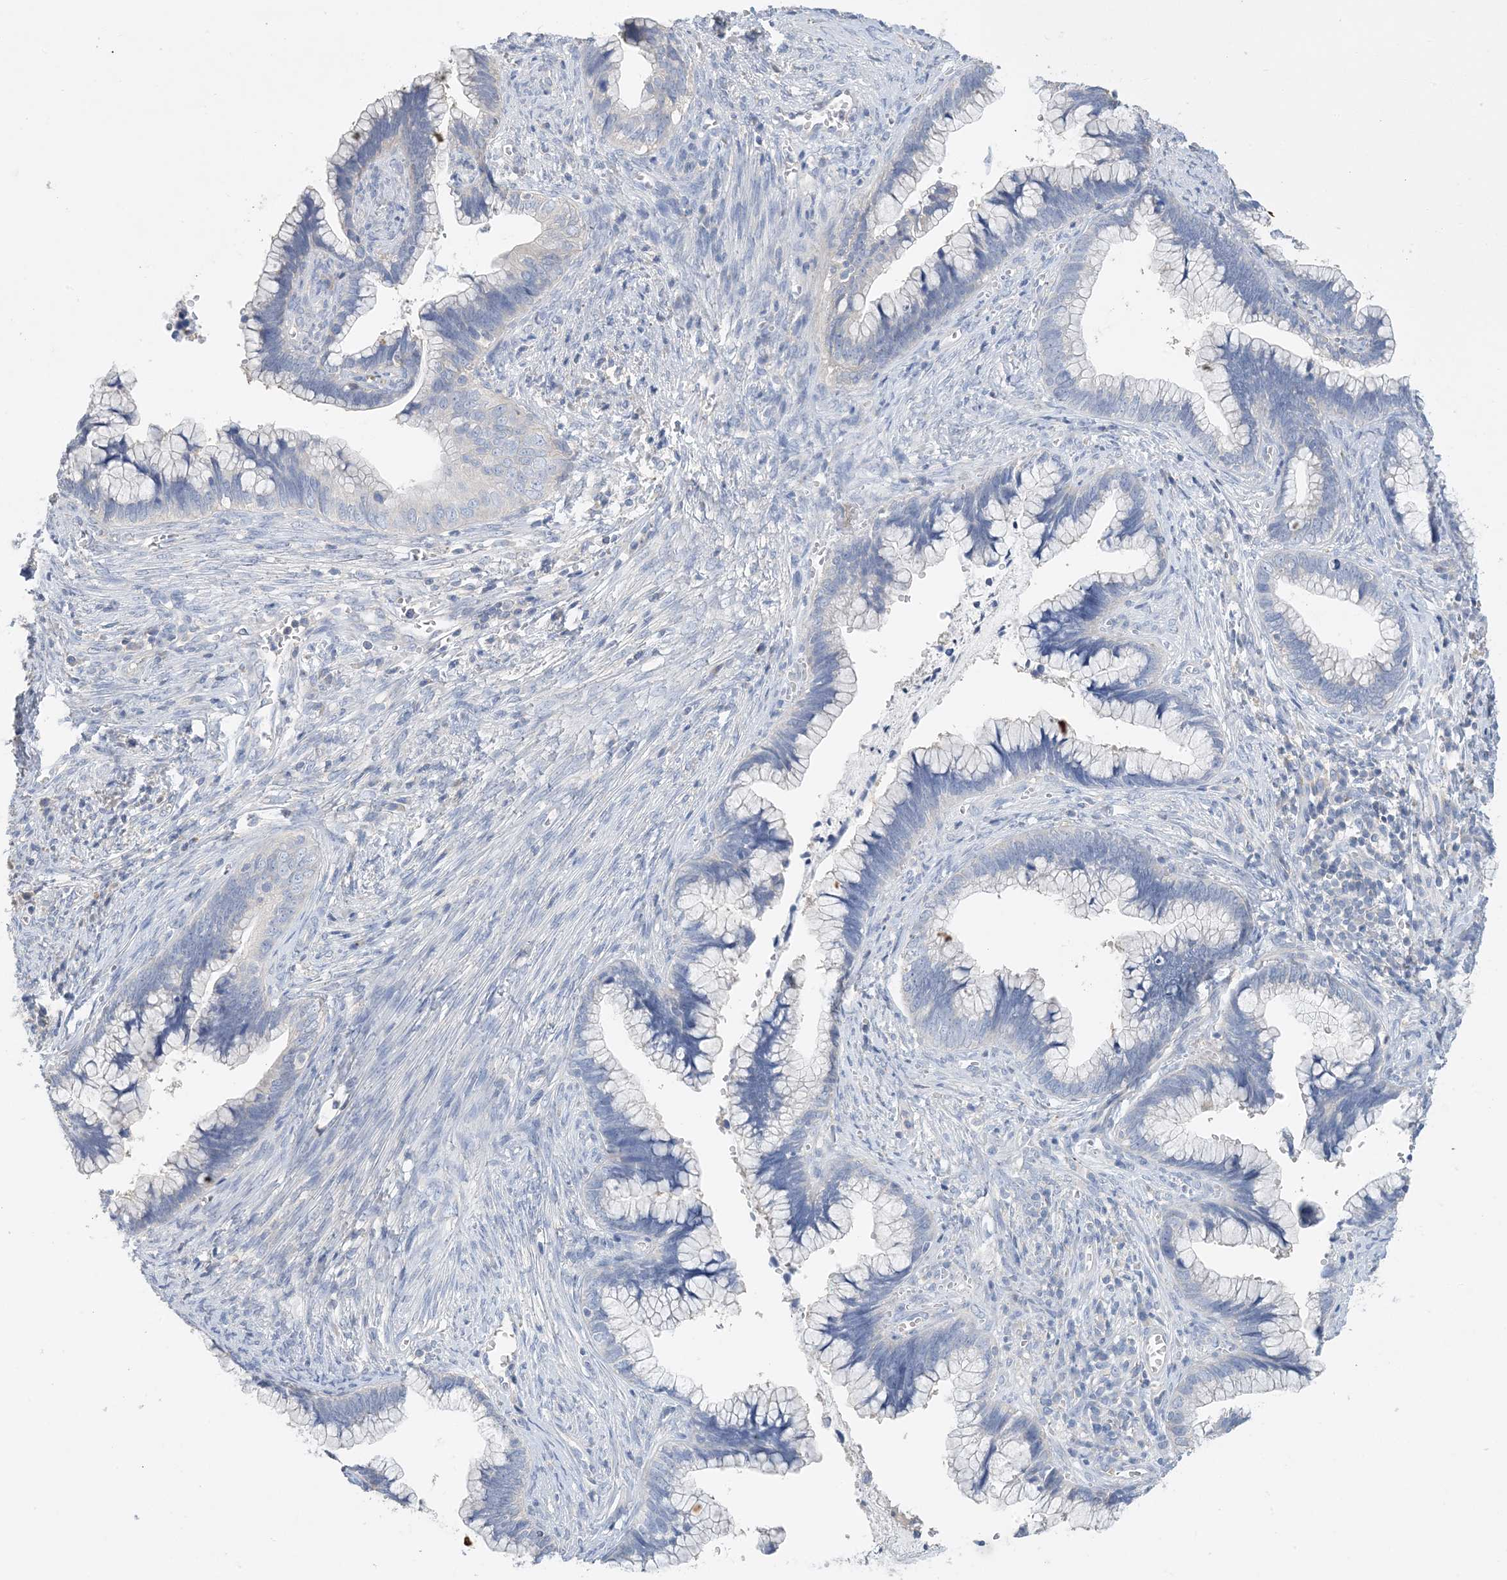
{"staining": {"intensity": "negative", "quantity": "none", "location": "none"}, "tissue": "cervical cancer", "cell_type": "Tumor cells", "image_type": "cancer", "snomed": [{"axis": "morphology", "description": "Adenocarcinoma, NOS"}, {"axis": "topography", "description": "Cervix"}], "caption": "The immunohistochemistry micrograph has no significant staining in tumor cells of cervical adenocarcinoma tissue.", "gene": "KPRP", "patient": {"sex": "female", "age": 44}}